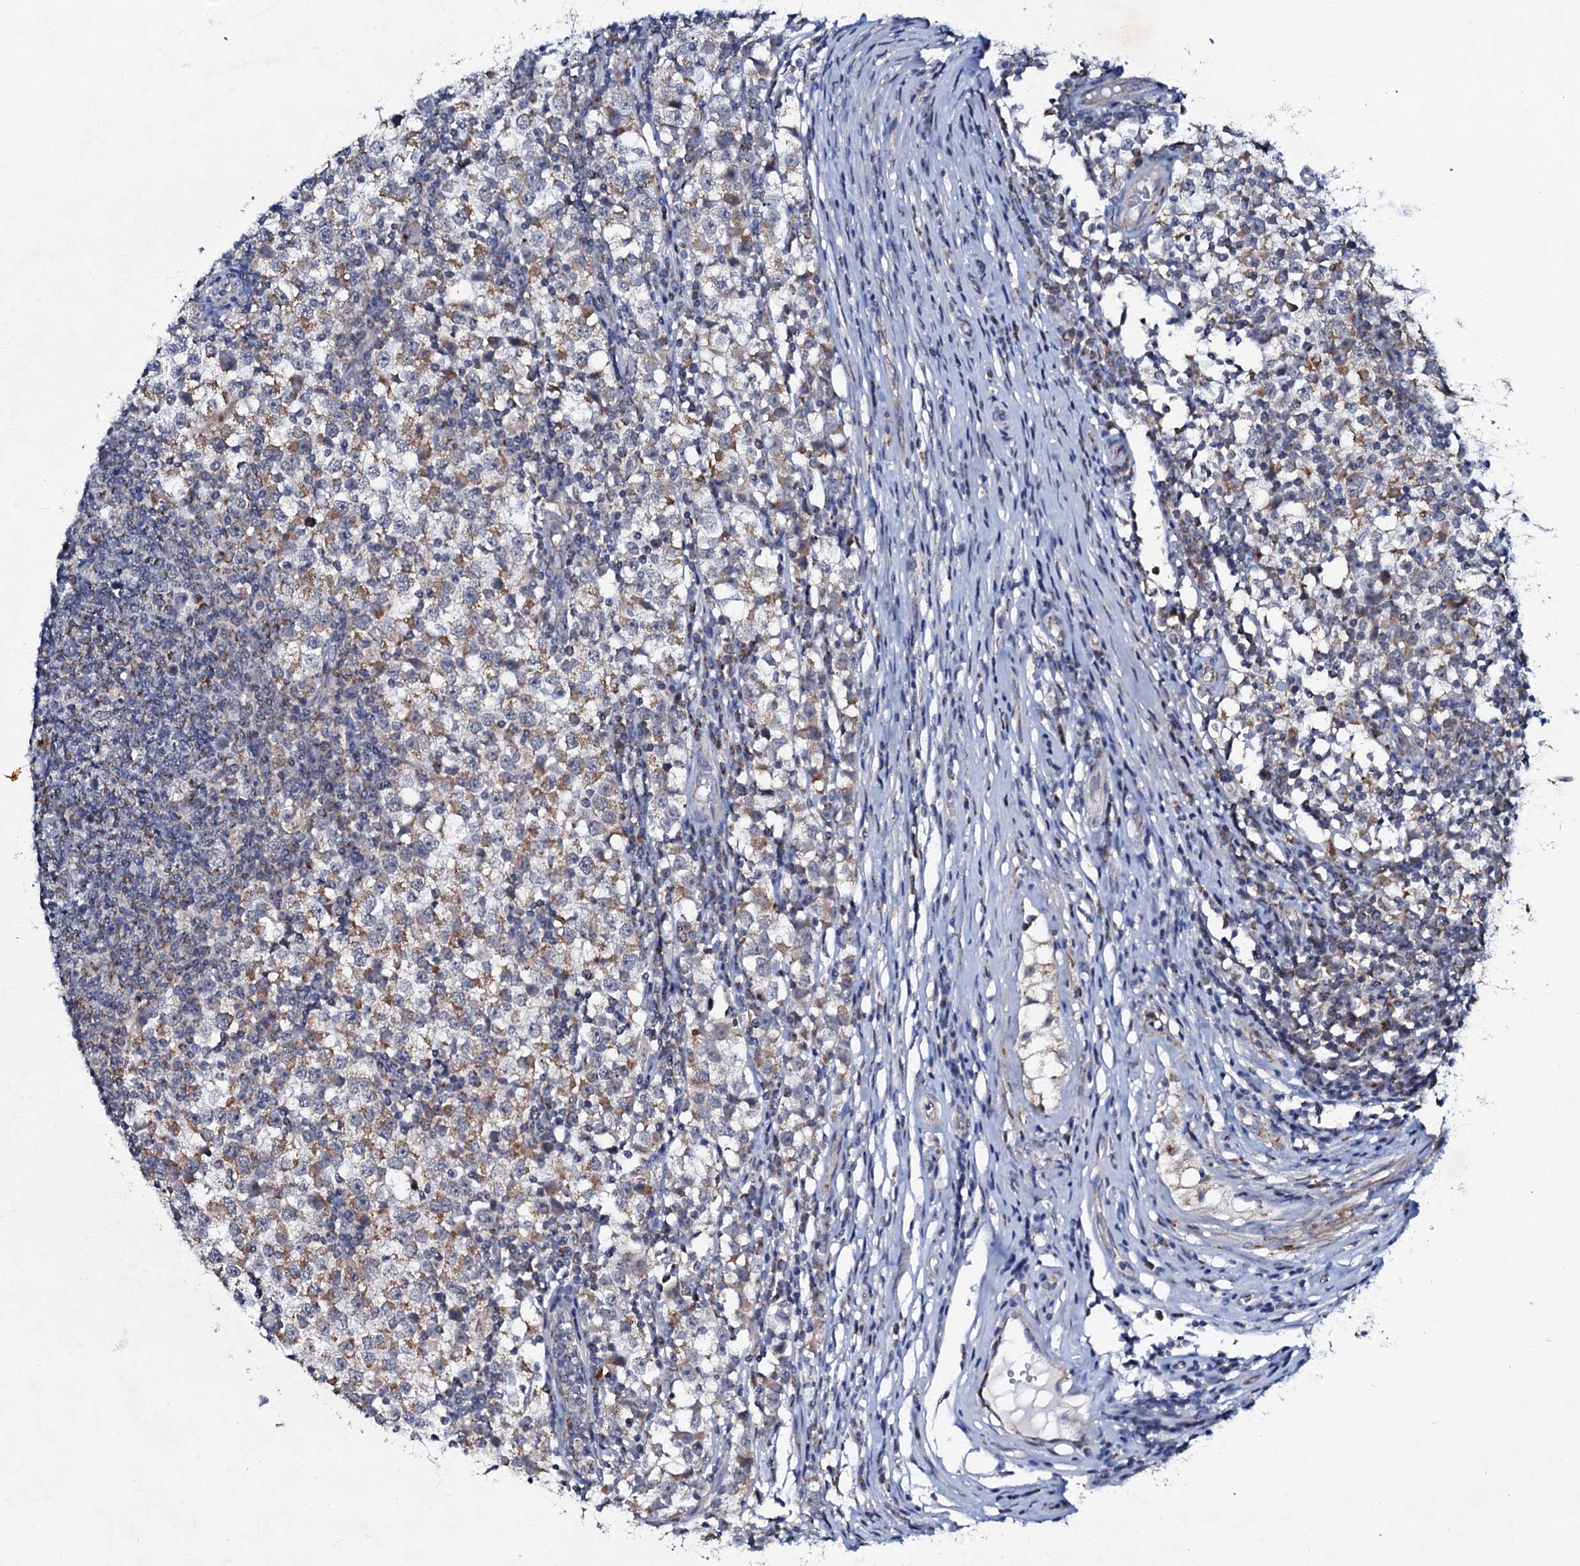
{"staining": {"intensity": "moderate", "quantity": "25%-75%", "location": "cytoplasmic/membranous"}, "tissue": "testis cancer", "cell_type": "Tumor cells", "image_type": "cancer", "snomed": [{"axis": "morphology", "description": "Seminoma, NOS"}, {"axis": "topography", "description": "Testis"}], "caption": "Immunohistochemical staining of testis cancer (seminoma) displays medium levels of moderate cytoplasmic/membranous protein expression in about 25%-75% of tumor cells. Nuclei are stained in blue.", "gene": "MRPL51", "patient": {"sex": "male", "age": 65}}